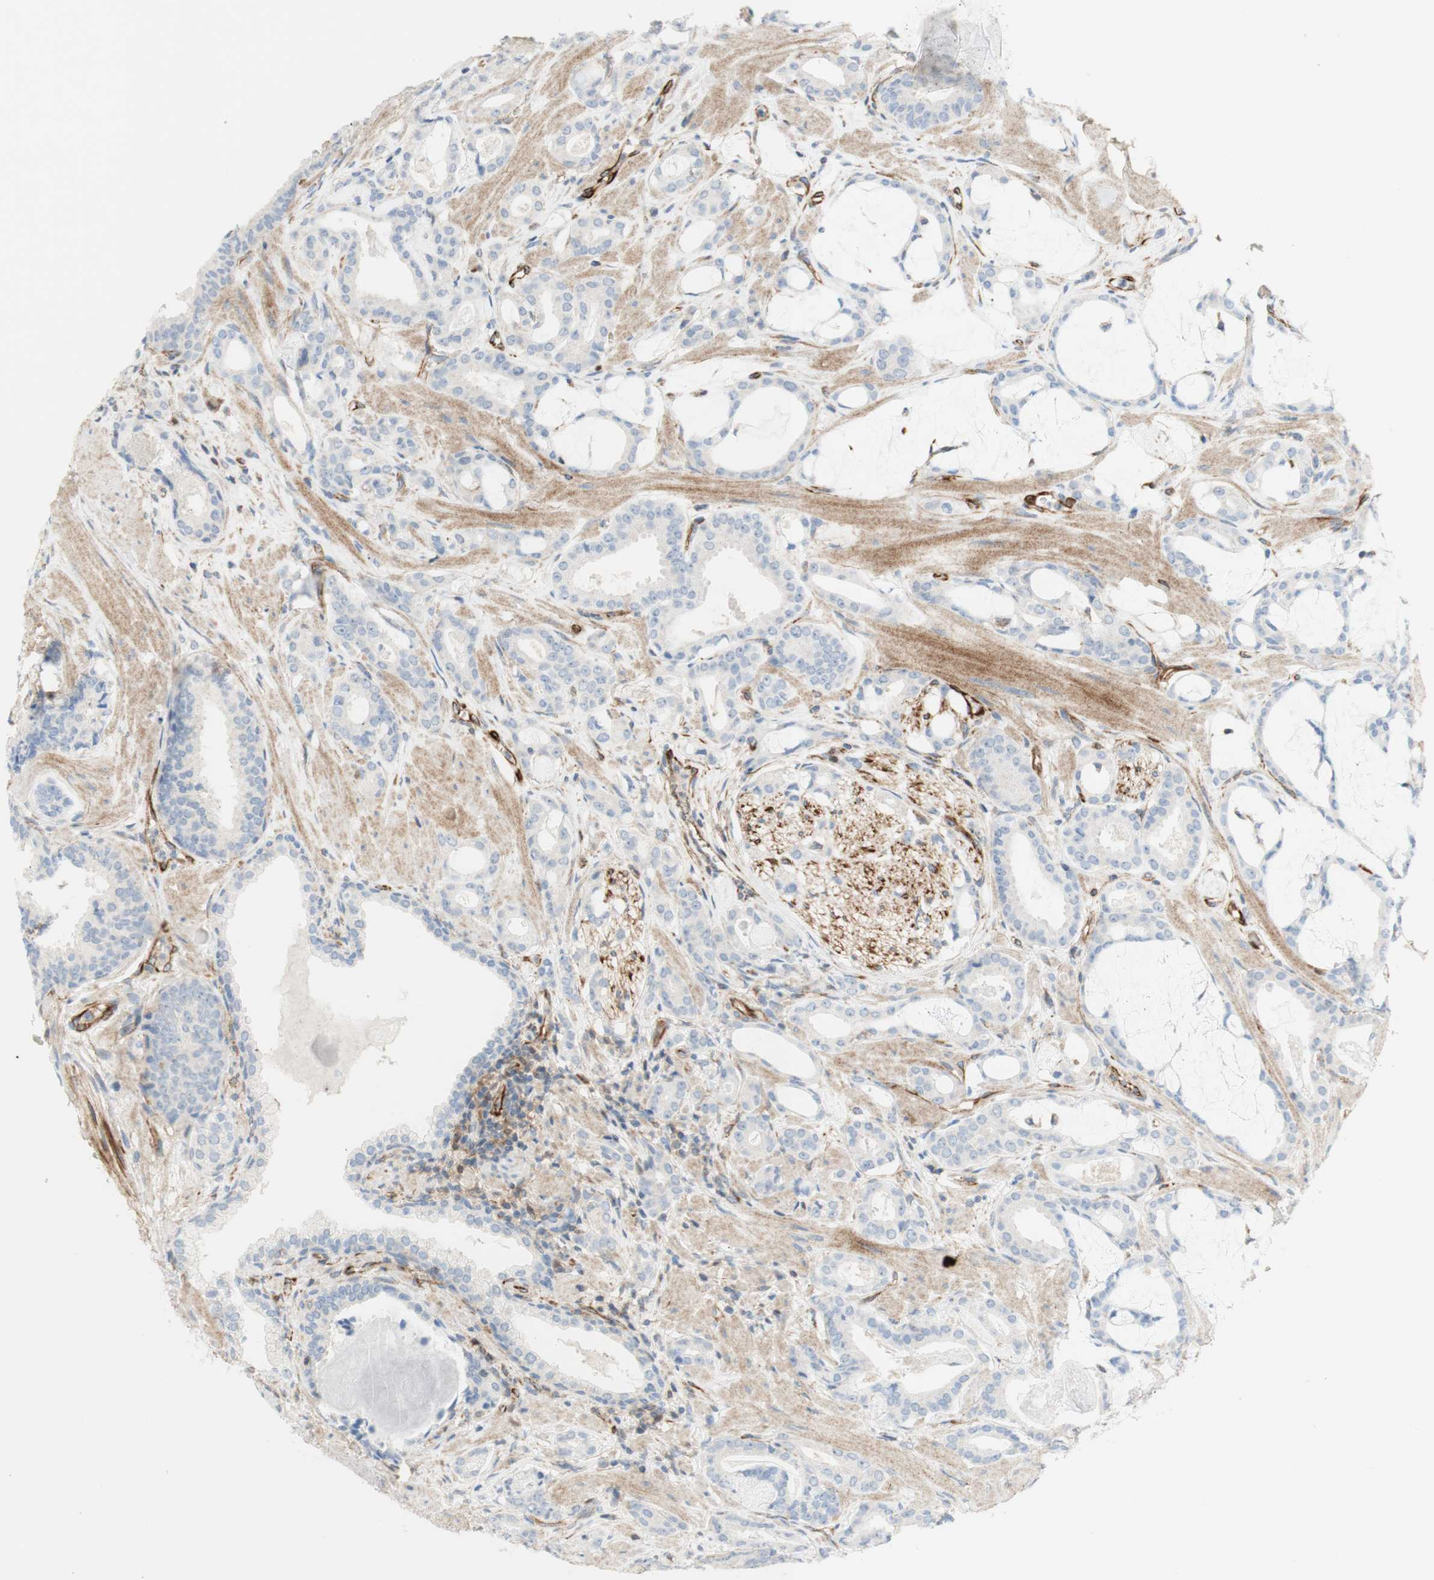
{"staining": {"intensity": "negative", "quantity": "none", "location": "none"}, "tissue": "prostate cancer", "cell_type": "Tumor cells", "image_type": "cancer", "snomed": [{"axis": "morphology", "description": "Adenocarcinoma, Low grade"}, {"axis": "topography", "description": "Prostate"}], "caption": "Immunohistochemistry of human prostate cancer shows no positivity in tumor cells.", "gene": "POU2AF1", "patient": {"sex": "male", "age": 53}}